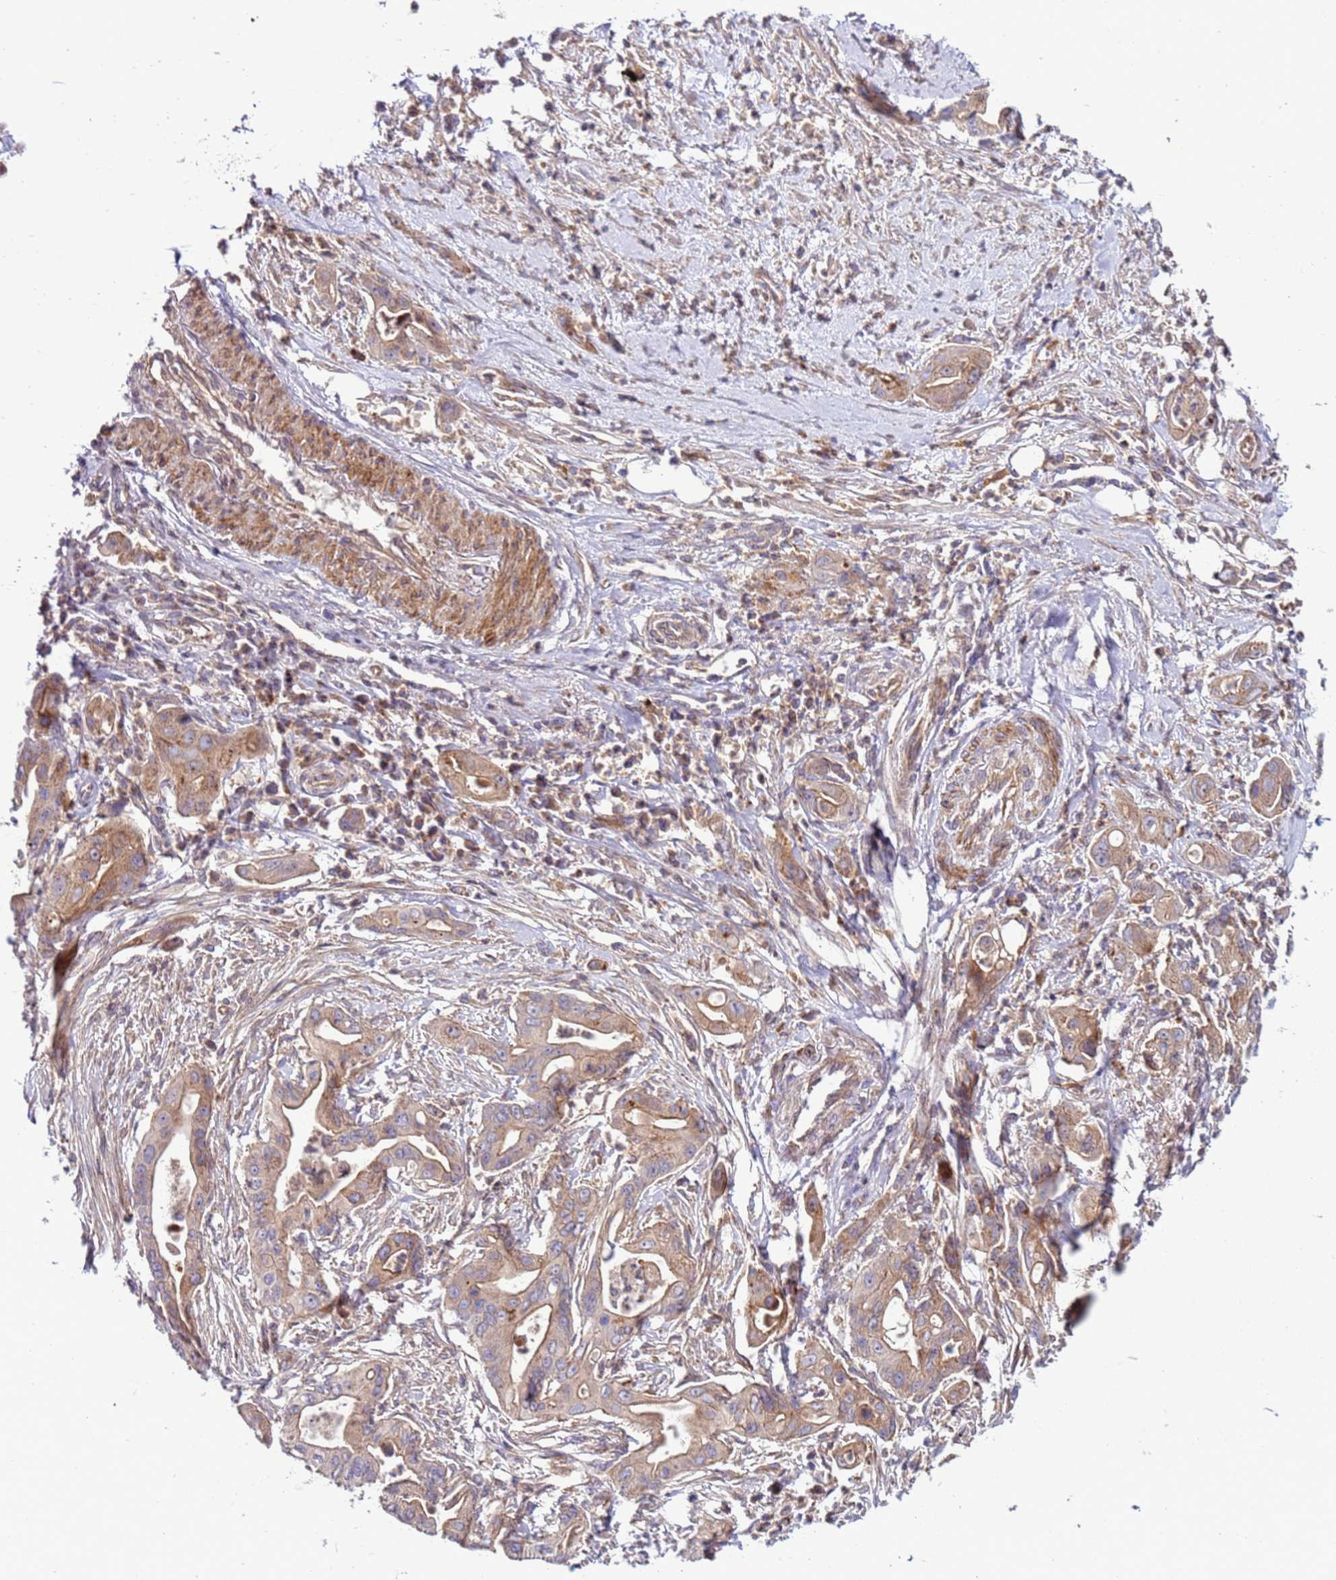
{"staining": {"intensity": "moderate", "quantity": "25%-75%", "location": "cytoplasmic/membranous"}, "tissue": "ovarian cancer", "cell_type": "Tumor cells", "image_type": "cancer", "snomed": [{"axis": "morphology", "description": "Cystadenocarcinoma, mucinous, NOS"}, {"axis": "topography", "description": "Ovary"}], "caption": "Moderate cytoplasmic/membranous staining for a protein is present in approximately 25%-75% of tumor cells of mucinous cystadenocarcinoma (ovarian) using immunohistochemistry (IHC).", "gene": "ZNF624", "patient": {"sex": "female", "age": 70}}